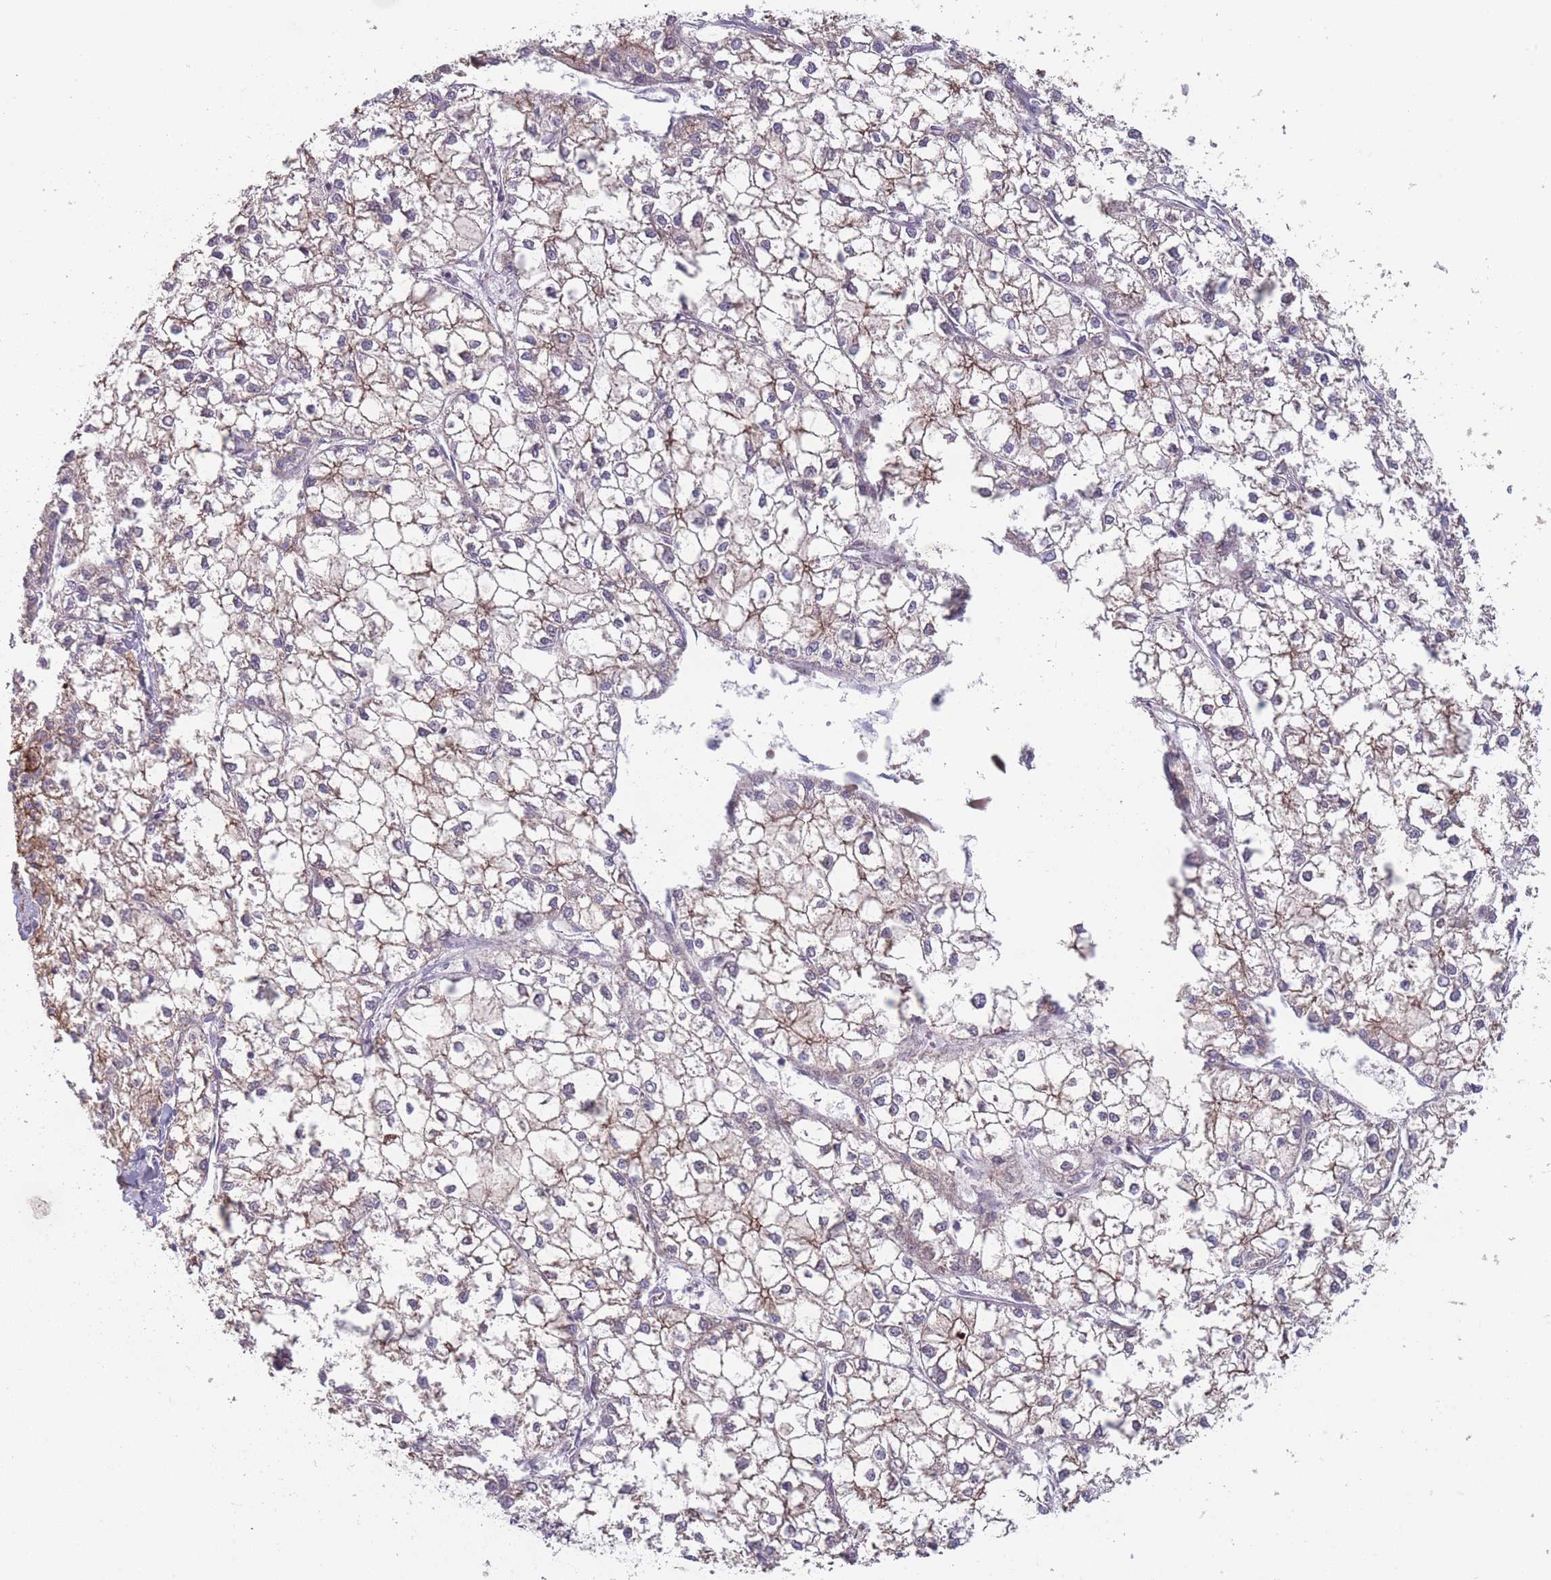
{"staining": {"intensity": "negative", "quantity": "none", "location": "none"}, "tissue": "liver cancer", "cell_type": "Tumor cells", "image_type": "cancer", "snomed": [{"axis": "morphology", "description": "Carcinoma, Hepatocellular, NOS"}, {"axis": "topography", "description": "Liver"}], "caption": "The immunohistochemistry (IHC) photomicrograph has no significant staining in tumor cells of hepatocellular carcinoma (liver) tissue.", "gene": "TMEM232", "patient": {"sex": "female", "age": 43}}